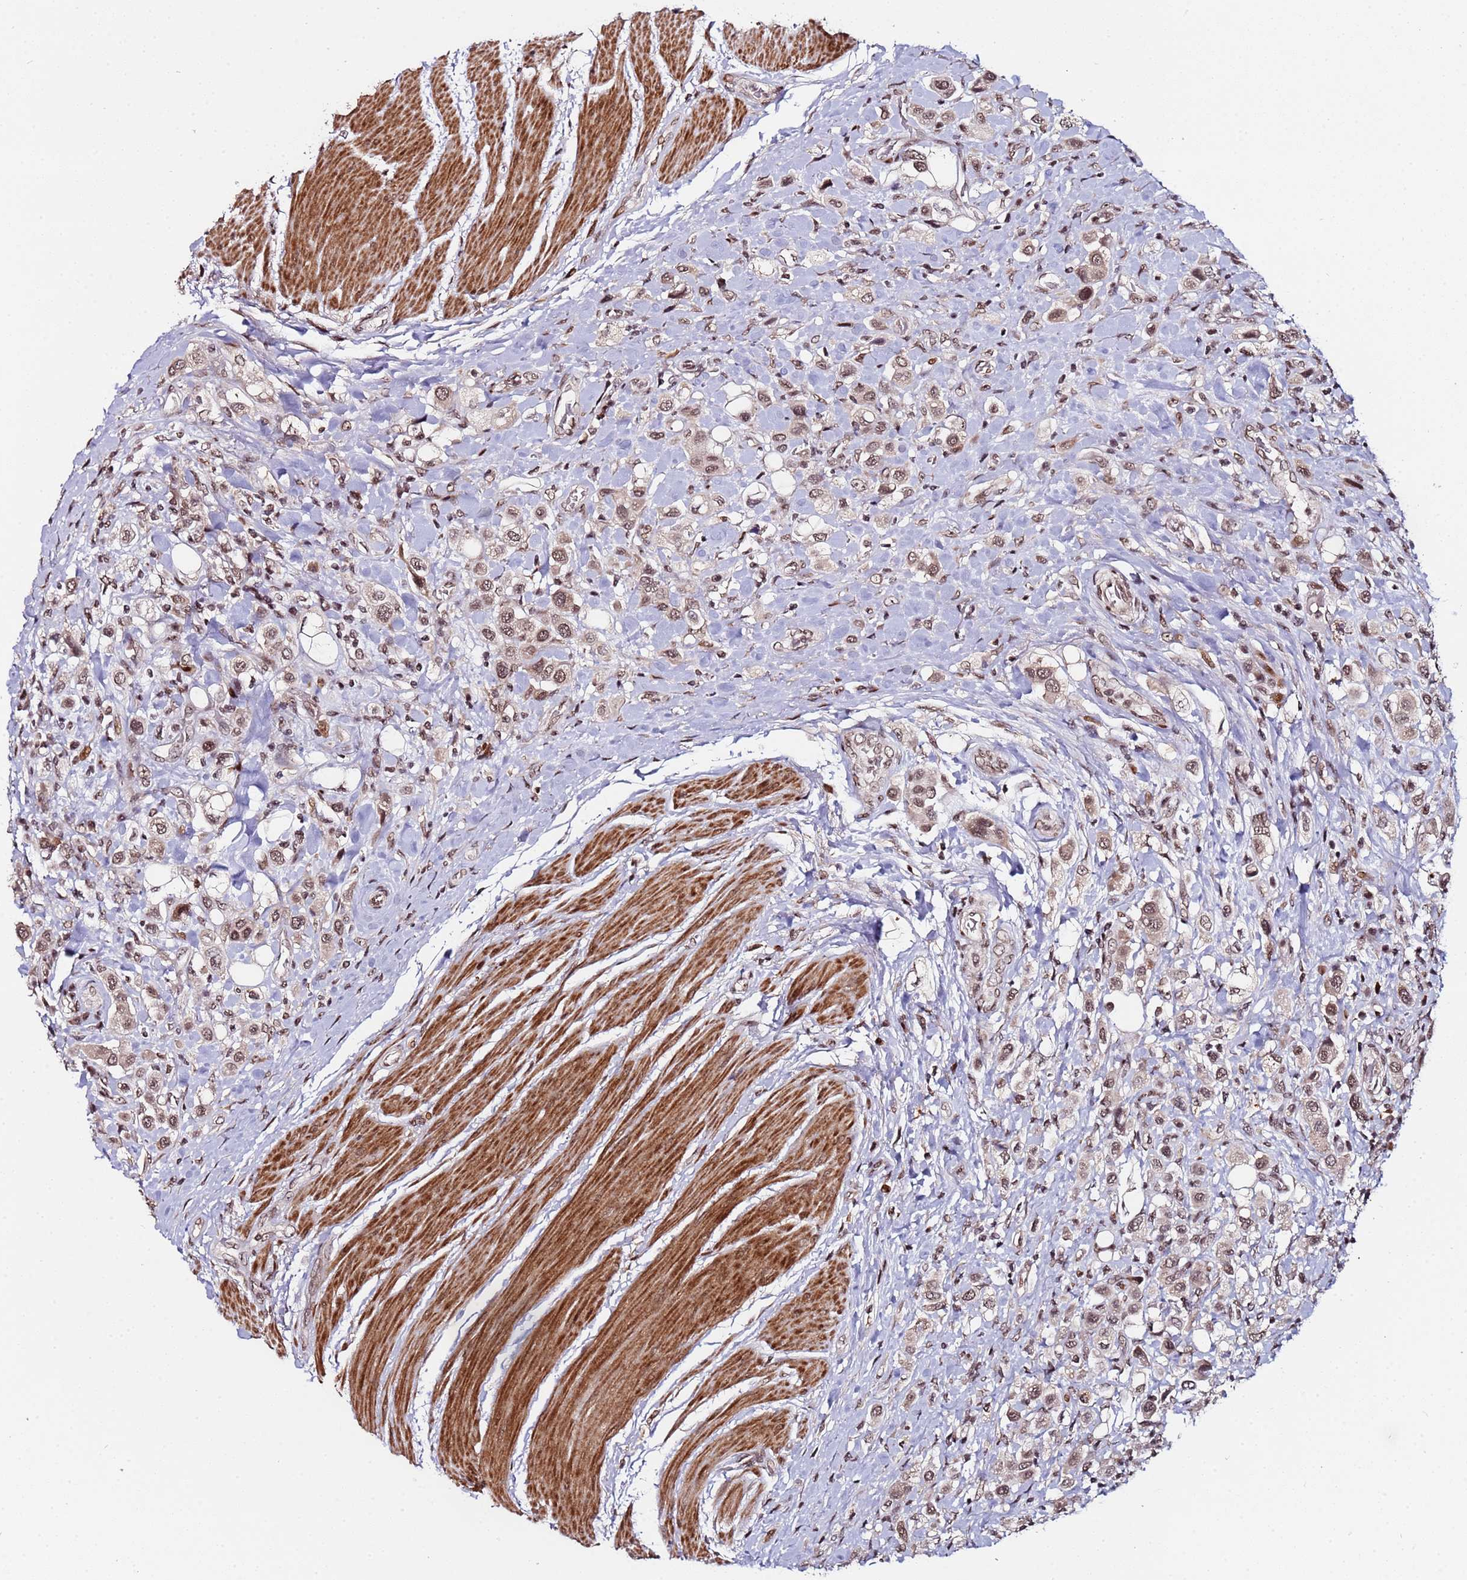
{"staining": {"intensity": "moderate", "quantity": ">75%", "location": "nuclear"}, "tissue": "urothelial cancer", "cell_type": "Tumor cells", "image_type": "cancer", "snomed": [{"axis": "morphology", "description": "Urothelial carcinoma, High grade"}, {"axis": "topography", "description": "Urinary bladder"}], "caption": "IHC photomicrograph of neoplastic tissue: human urothelial cancer stained using immunohistochemistry exhibits medium levels of moderate protein expression localized specifically in the nuclear of tumor cells, appearing as a nuclear brown color.", "gene": "PPM1H", "patient": {"sex": "male", "age": 50}}